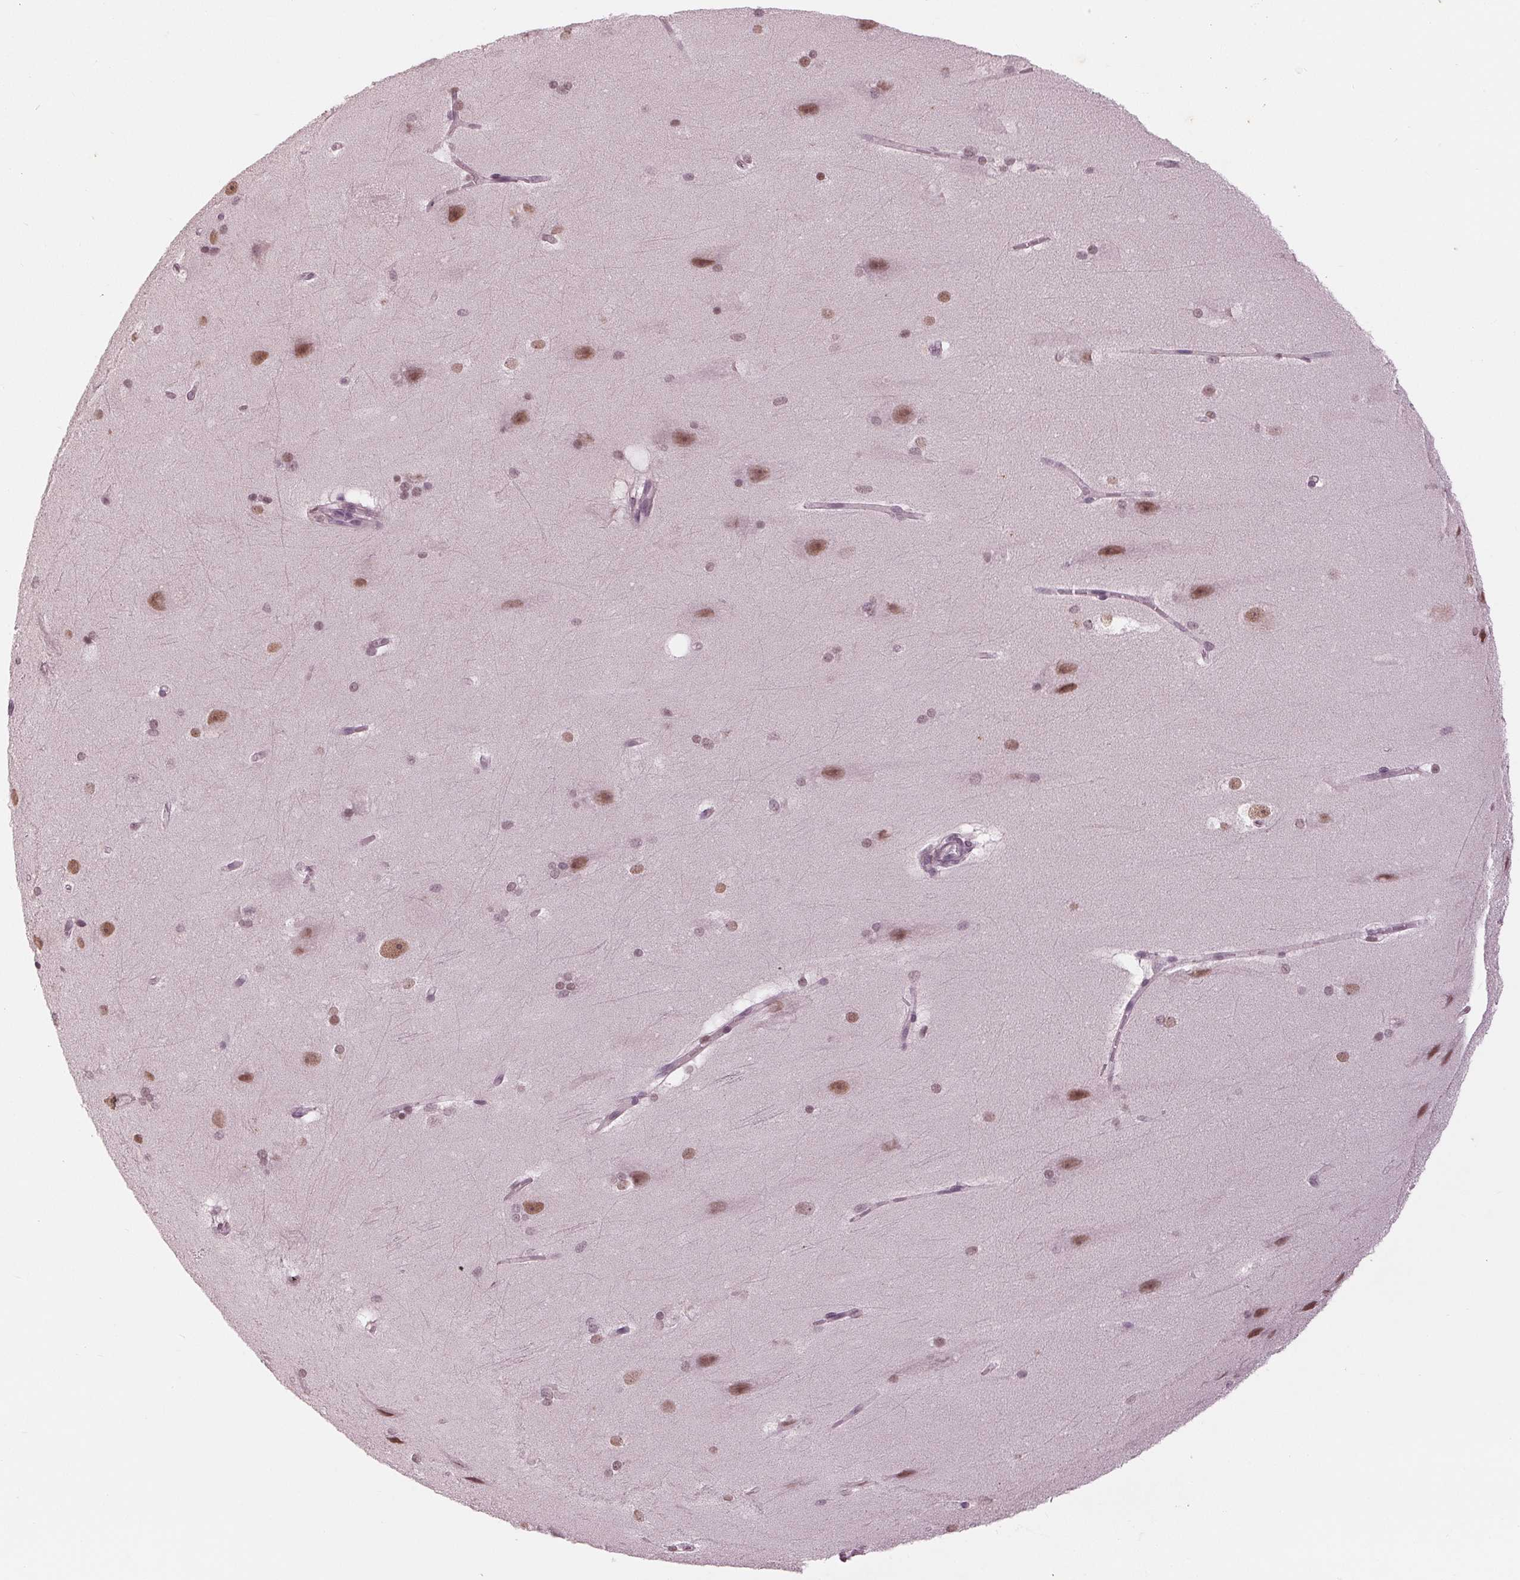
{"staining": {"intensity": "weak", "quantity": "<25%", "location": "nuclear"}, "tissue": "hippocampus", "cell_type": "Glial cells", "image_type": "normal", "snomed": [{"axis": "morphology", "description": "Normal tissue, NOS"}, {"axis": "topography", "description": "Cerebral cortex"}, {"axis": "topography", "description": "Hippocampus"}], "caption": "High magnification brightfield microscopy of unremarkable hippocampus stained with DAB (3,3'-diaminobenzidine) (brown) and counterstained with hematoxylin (blue): glial cells show no significant positivity. The staining was performed using DAB to visualize the protein expression in brown, while the nuclei were stained in blue with hematoxylin (Magnification: 20x).", "gene": "DNMT3L", "patient": {"sex": "female", "age": 19}}